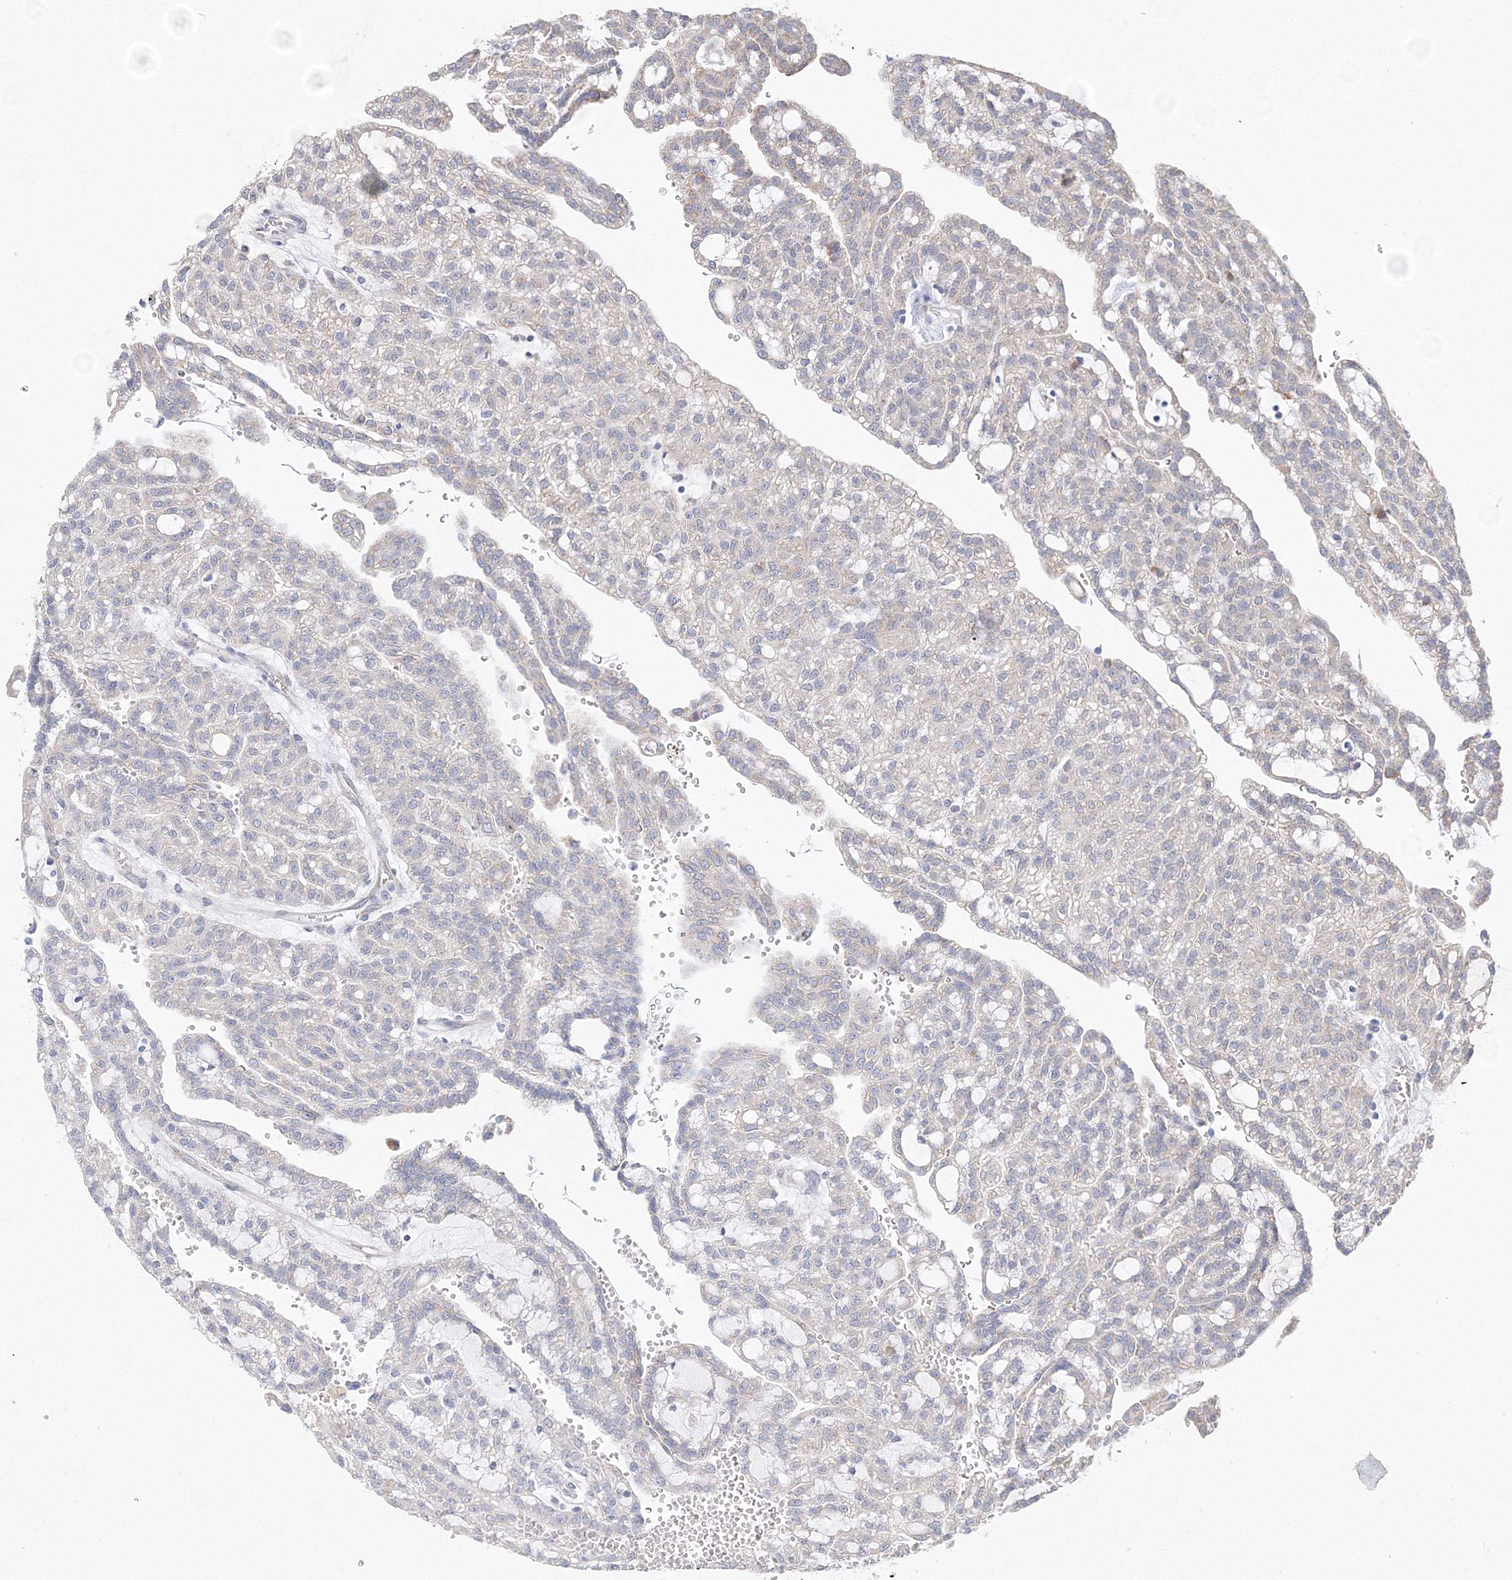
{"staining": {"intensity": "negative", "quantity": "none", "location": "none"}, "tissue": "renal cancer", "cell_type": "Tumor cells", "image_type": "cancer", "snomed": [{"axis": "morphology", "description": "Adenocarcinoma, NOS"}, {"axis": "topography", "description": "Kidney"}], "caption": "Tumor cells are negative for protein expression in human renal adenocarcinoma.", "gene": "DHRS12", "patient": {"sex": "male", "age": 63}}